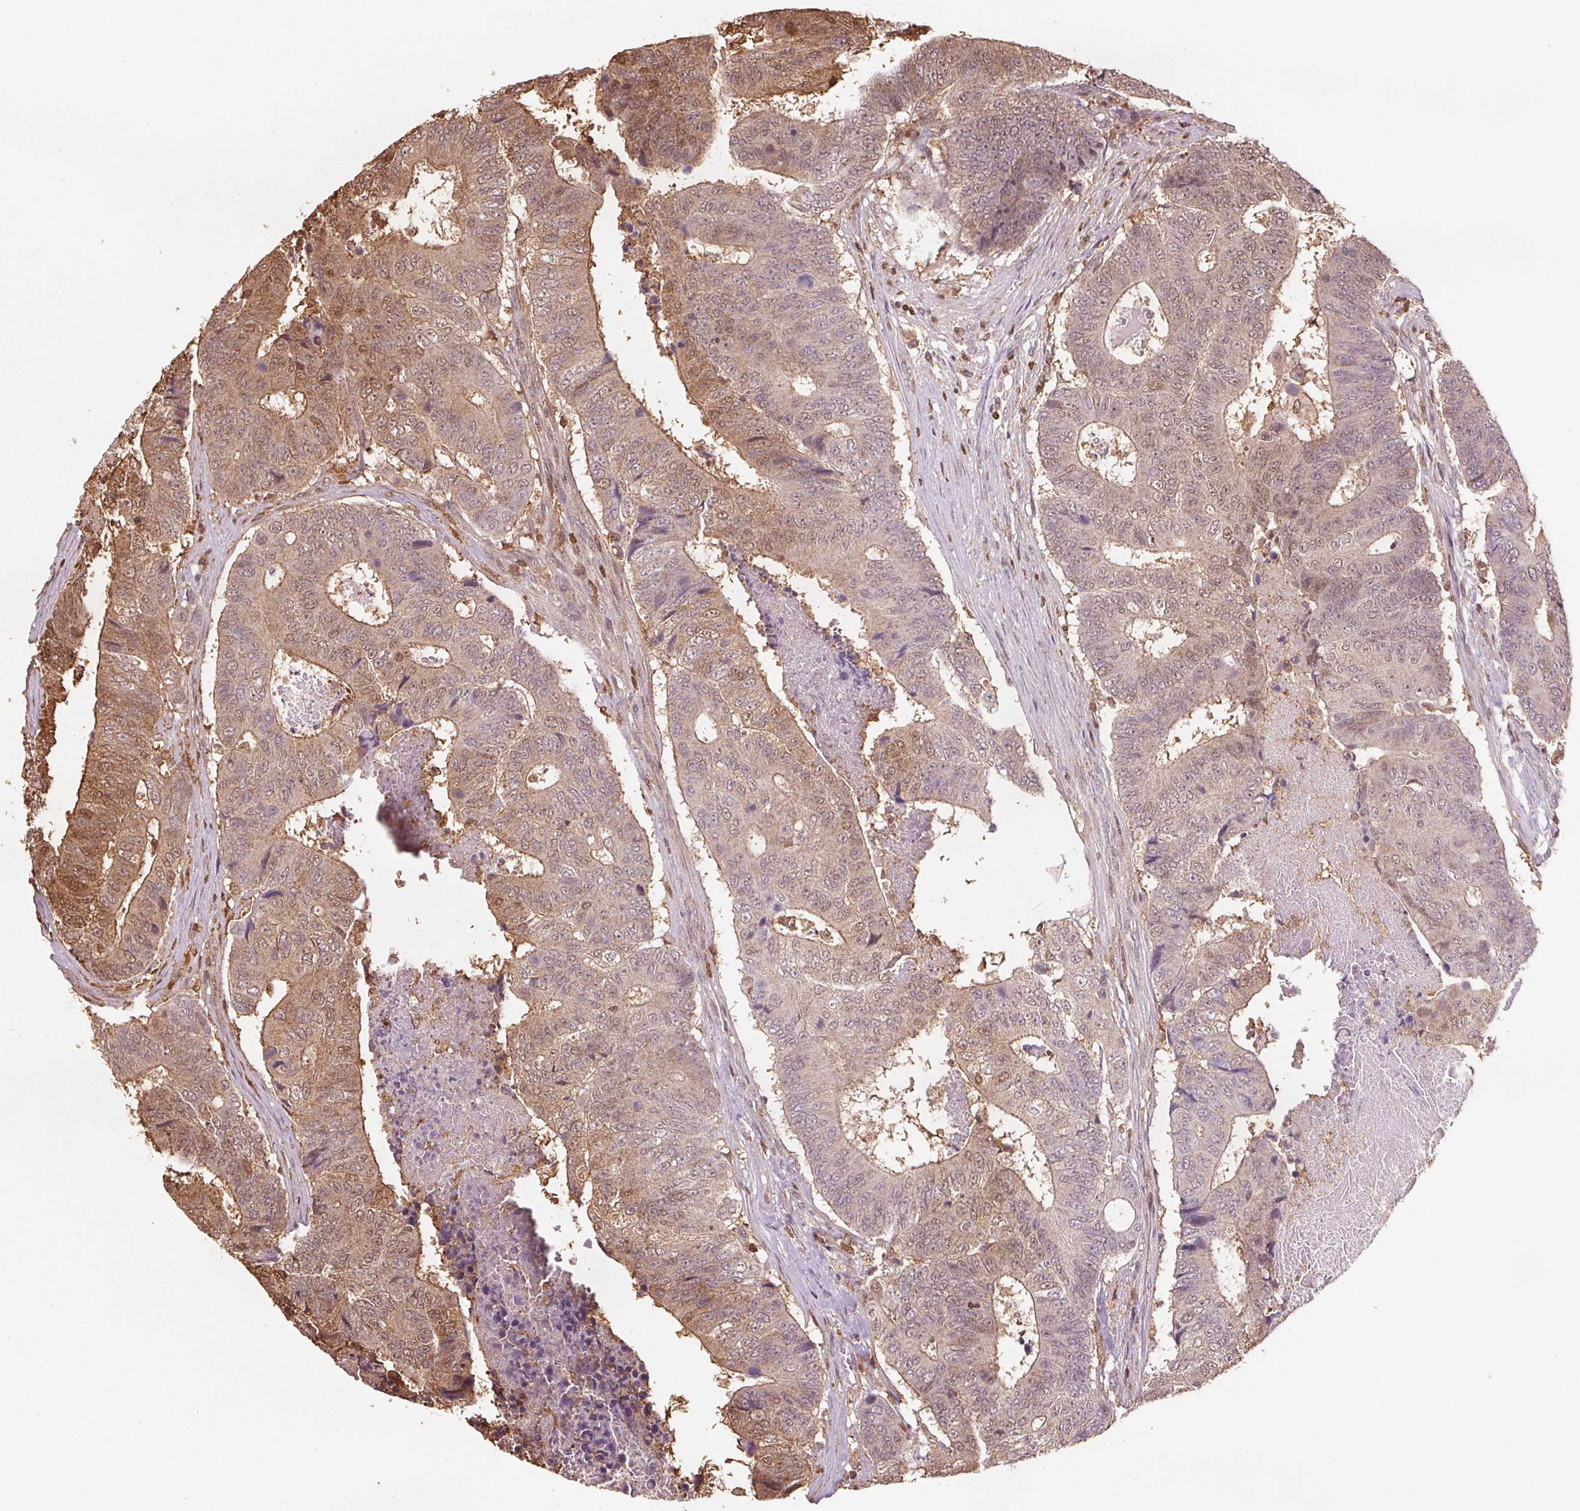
{"staining": {"intensity": "moderate", "quantity": "25%-75%", "location": "cytoplasmic/membranous,nuclear"}, "tissue": "colorectal cancer", "cell_type": "Tumor cells", "image_type": "cancer", "snomed": [{"axis": "morphology", "description": "Adenocarcinoma, NOS"}, {"axis": "topography", "description": "Colon"}], "caption": "Immunohistochemistry (IHC) staining of colorectal adenocarcinoma, which displays medium levels of moderate cytoplasmic/membranous and nuclear staining in approximately 25%-75% of tumor cells indicating moderate cytoplasmic/membranous and nuclear protein positivity. The staining was performed using DAB (3,3'-diaminobenzidine) (brown) for protein detection and nuclei were counterstained in hematoxylin (blue).", "gene": "ENO1", "patient": {"sex": "female", "age": 48}}